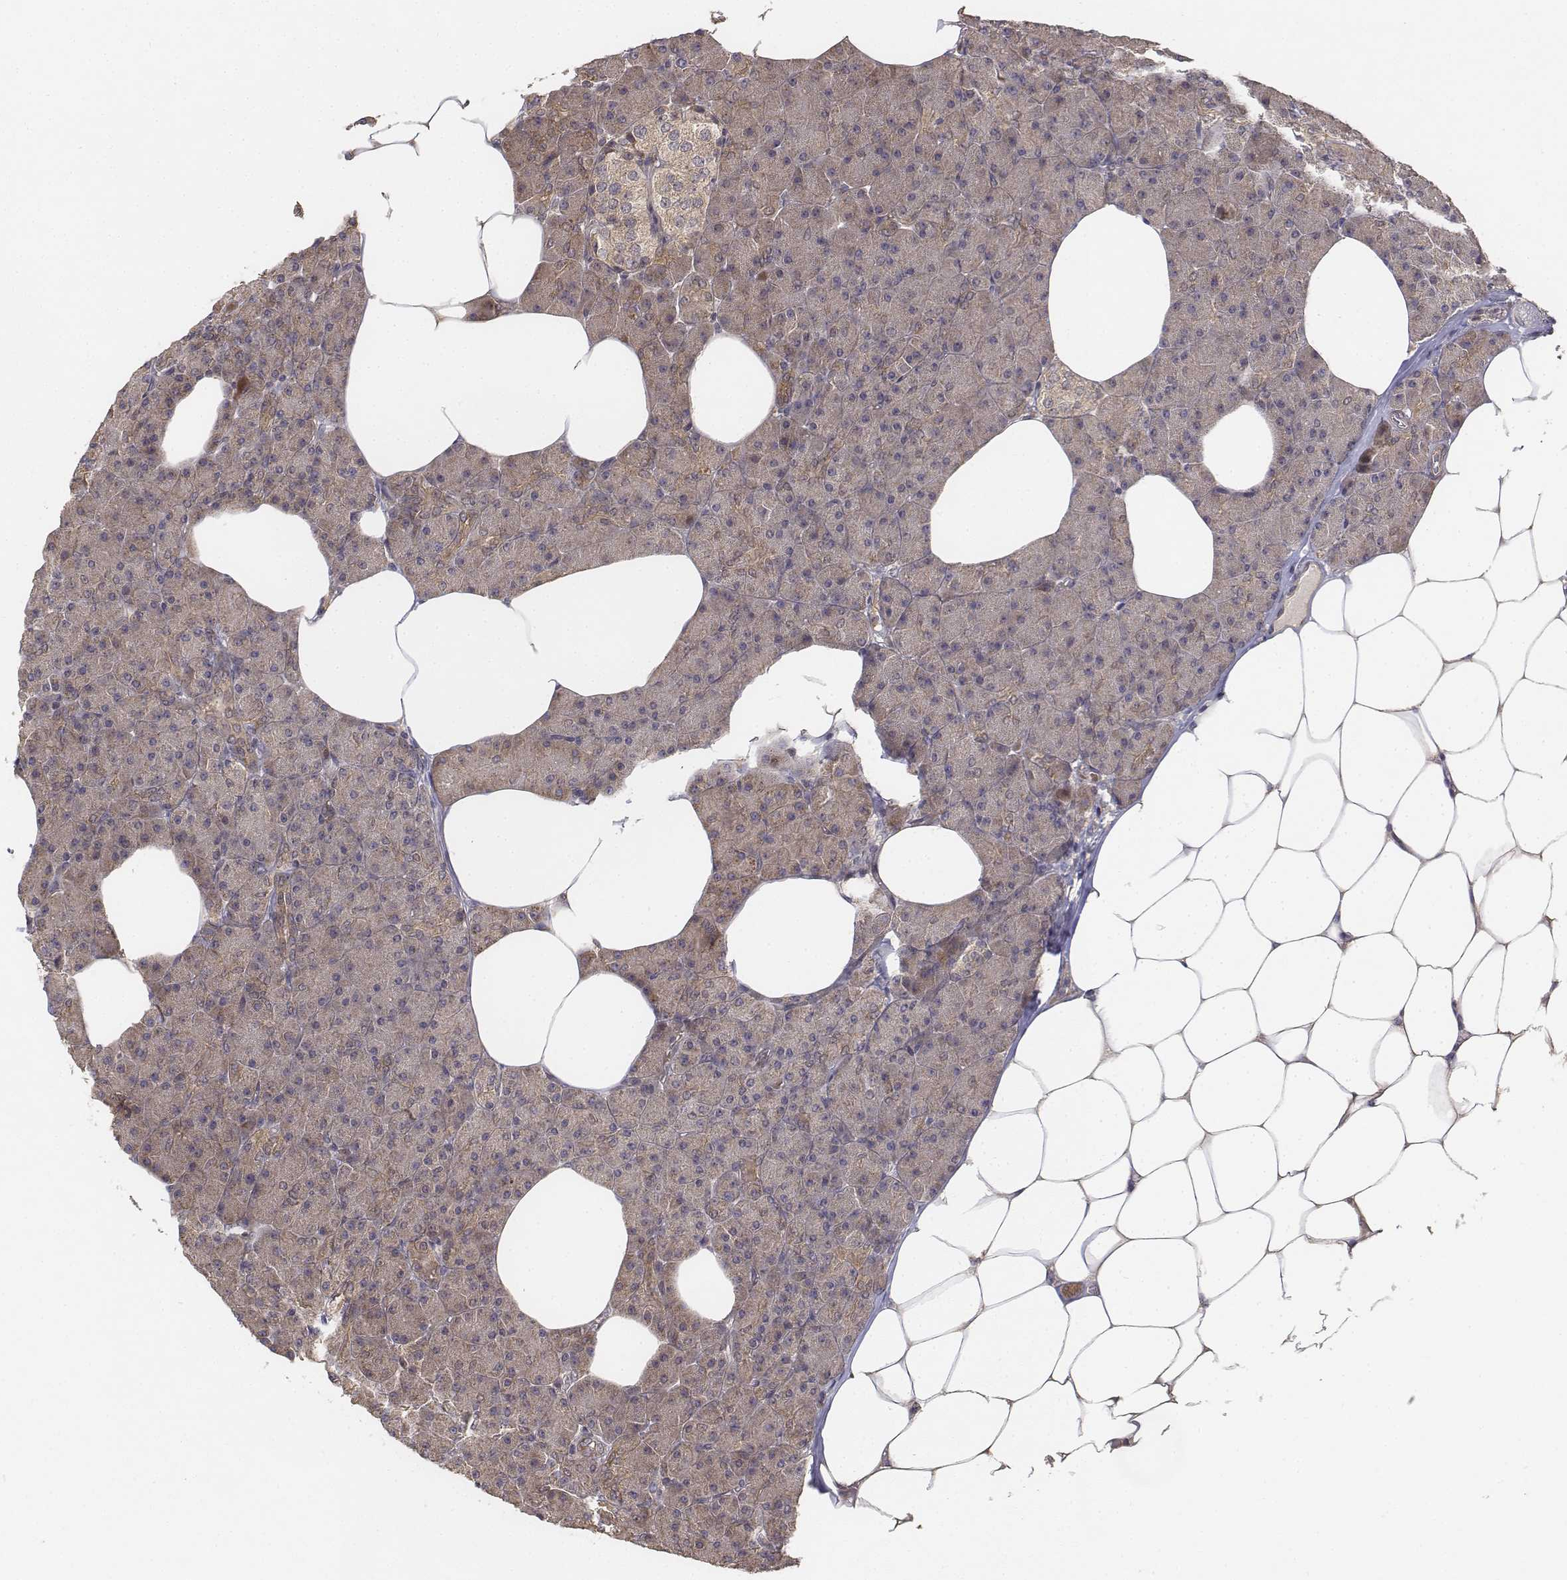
{"staining": {"intensity": "weak", "quantity": ">75%", "location": "cytoplasmic/membranous"}, "tissue": "pancreas", "cell_type": "Exocrine glandular cells", "image_type": "normal", "snomed": [{"axis": "morphology", "description": "Normal tissue, NOS"}, {"axis": "topography", "description": "Pancreas"}], "caption": "Exocrine glandular cells display low levels of weak cytoplasmic/membranous staining in about >75% of cells in unremarkable human pancreas.", "gene": "FBXO21", "patient": {"sex": "female", "age": 45}}